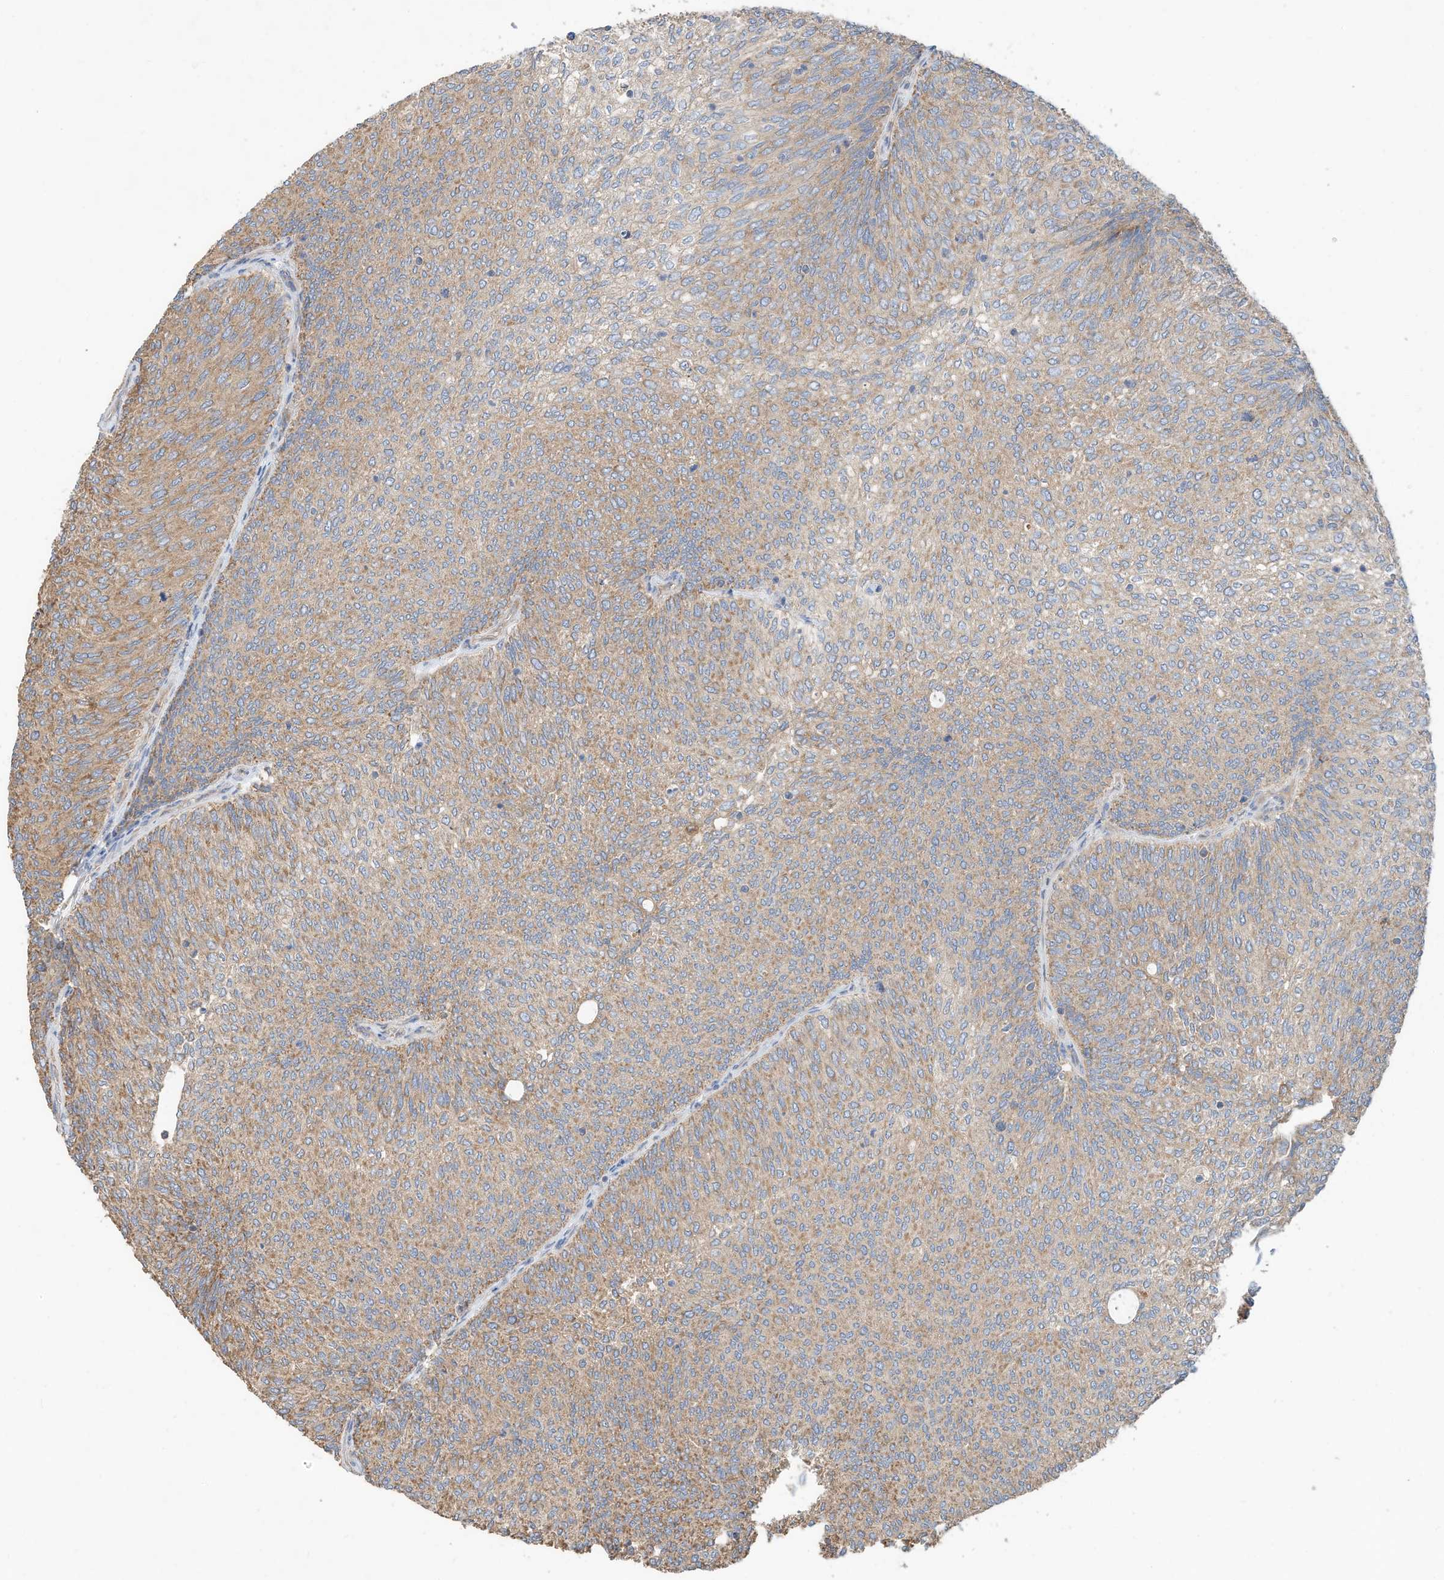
{"staining": {"intensity": "moderate", "quantity": ">75%", "location": "cytoplasmic/membranous"}, "tissue": "urothelial cancer", "cell_type": "Tumor cells", "image_type": "cancer", "snomed": [{"axis": "morphology", "description": "Urothelial carcinoma, Low grade"}, {"axis": "topography", "description": "Urinary bladder"}], "caption": "High-power microscopy captured an IHC image of urothelial cancer, revealing moderate cytoplasmic/membranous positivity in approximately >75% of tumor cells. Nuclei are stained in blue.", "gene": "CPAMD8", "patient": {"sex": "female", "age": 79}}